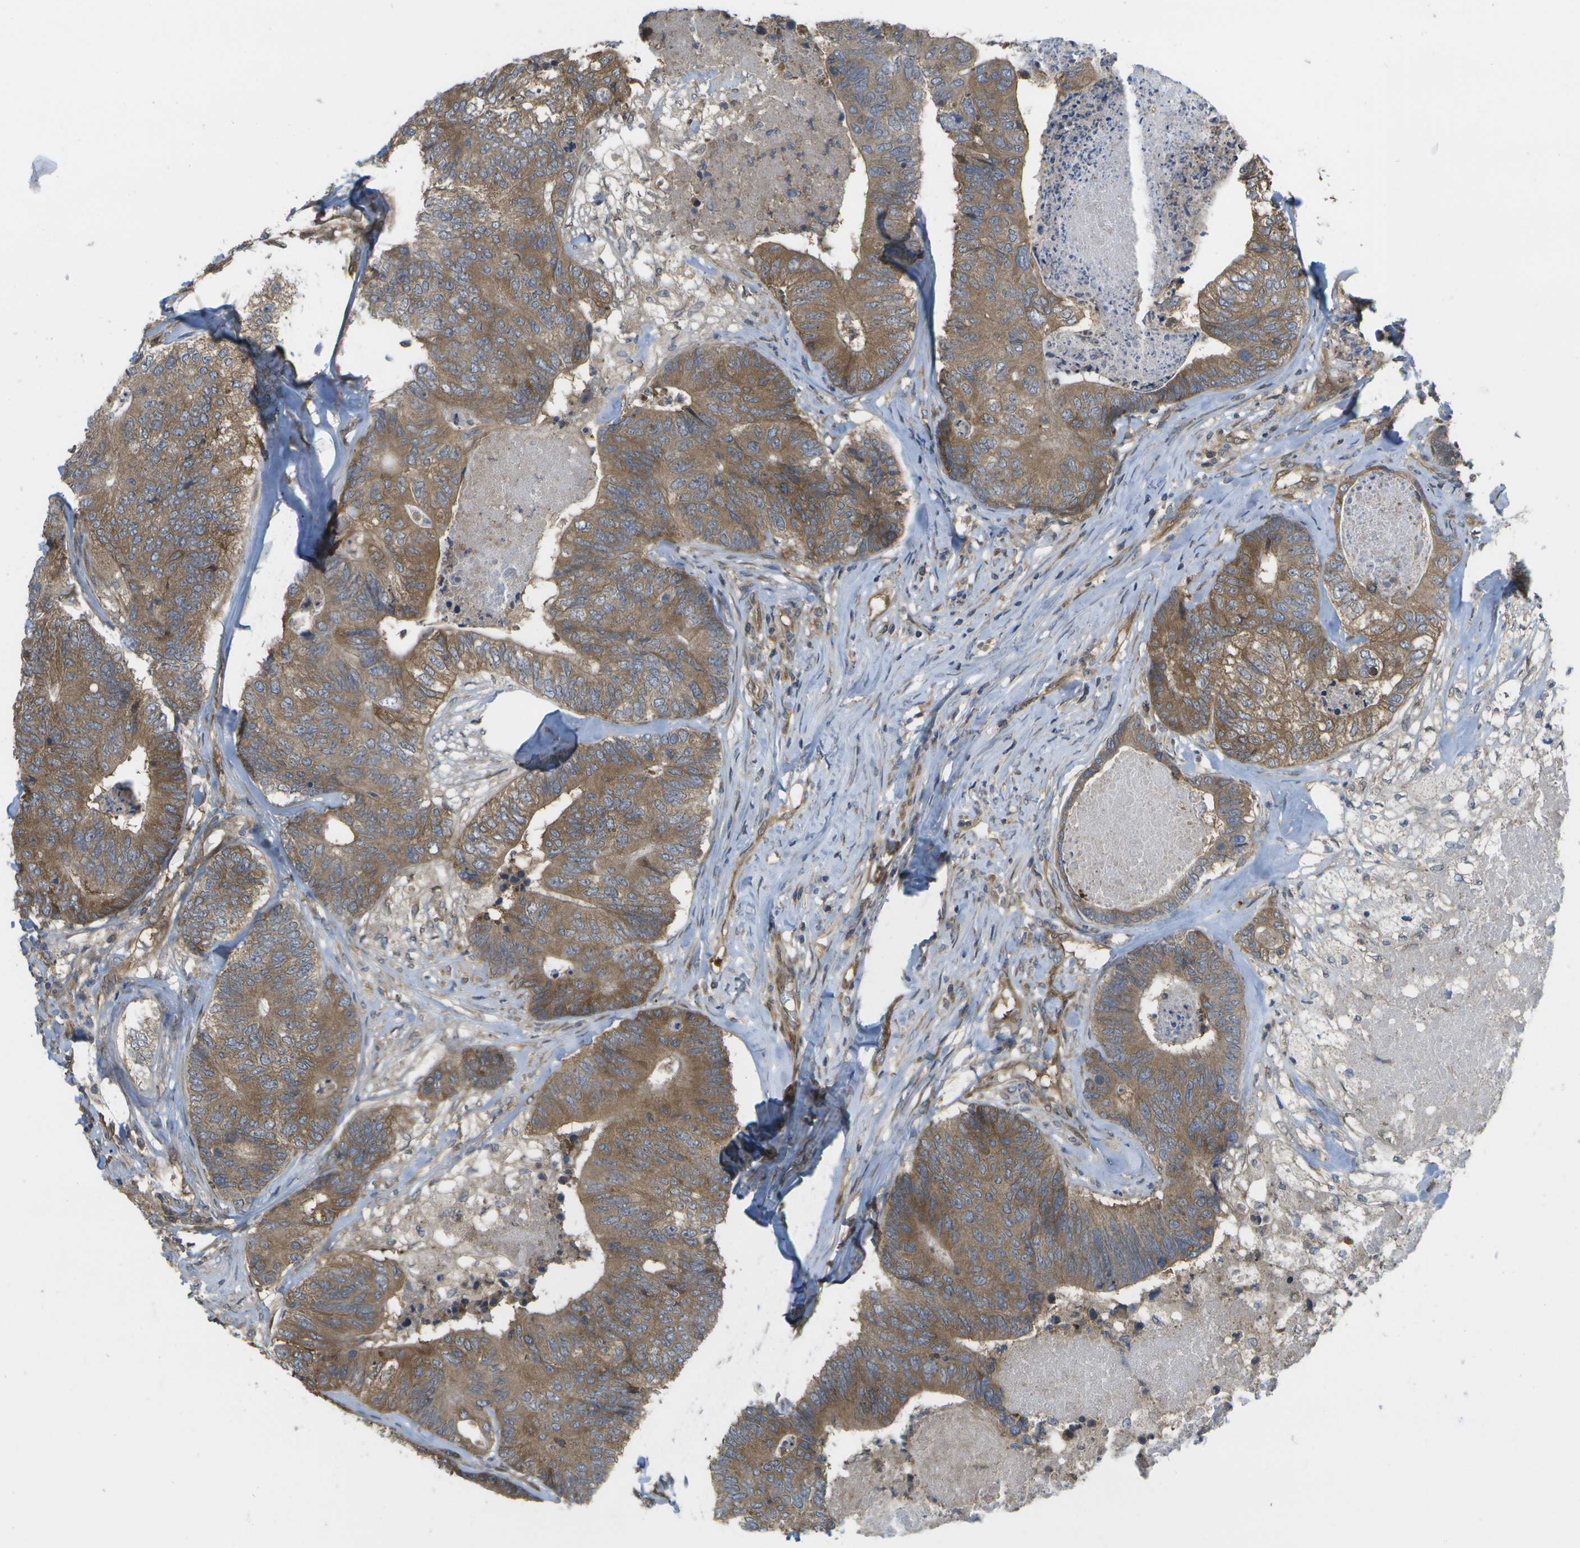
{"staining": {"intensity": "moderate", "quantity": ">75%", "location": "cytoplasmic/membranous"}, "tissue": "colorectal cancer", "cell_type": "Tumor cells", "image_type": "cancer", "snomed": [{"axis": "morphology", "description": "Adenocarcinoma, NOS"}, {"axis": "topography", "description": "Colon"}], "caption": "The image reveals a brown stain indicating the presence of a protein in the cytoplasmic/membranous of tumor cells in colorectal cancer.", "gene": "DPM3", "patient": {"sex": "female", "age": 57}}